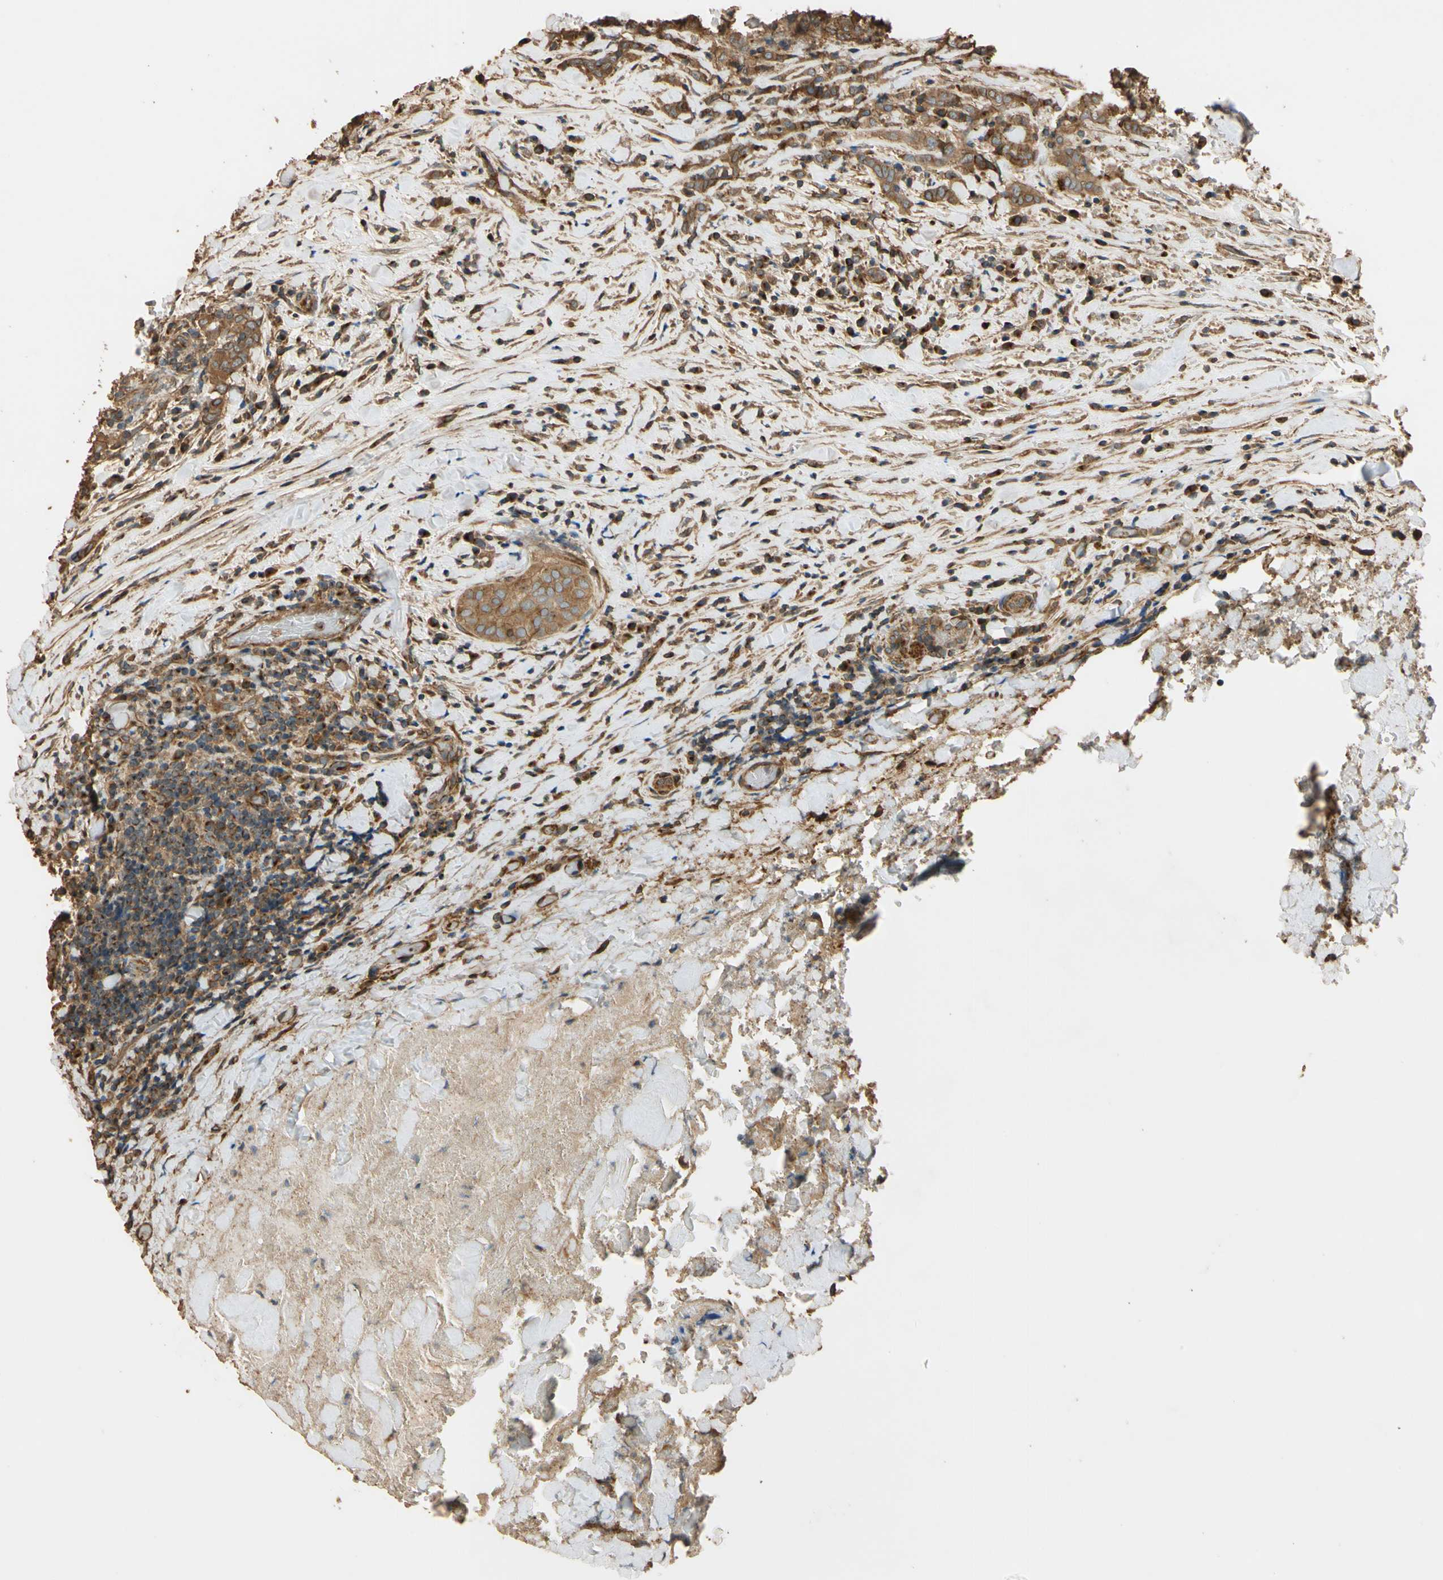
{"staining": {"intensity": "moderate", "quantity": ">75%", "location": "cytoplasmic/membranous"}, "tissue": "thyroid cancer", "cell_type": "Tumor cells", "image_type": "cancer", "snomed": [{"axis": "morphology", "description": "Normal tissue, NOS"}, {"axis": "morphology", "description": "Papillary adenocarcinoma, NOS"}, {"axis": "topography", "description": "Thyroid gland"}], "caption": "This photomicrograph reveals thyroid papillary adenocarcinoma stained with immunohistochemistry (IHC) to label a protein in brown. The cytoplasmic/membranous of tumor cells show moderate positivity for the protein. Nuclei are counter-stained blue.", "gene": "MGRN1", "patient": {"sex": "female", "age": 30}}